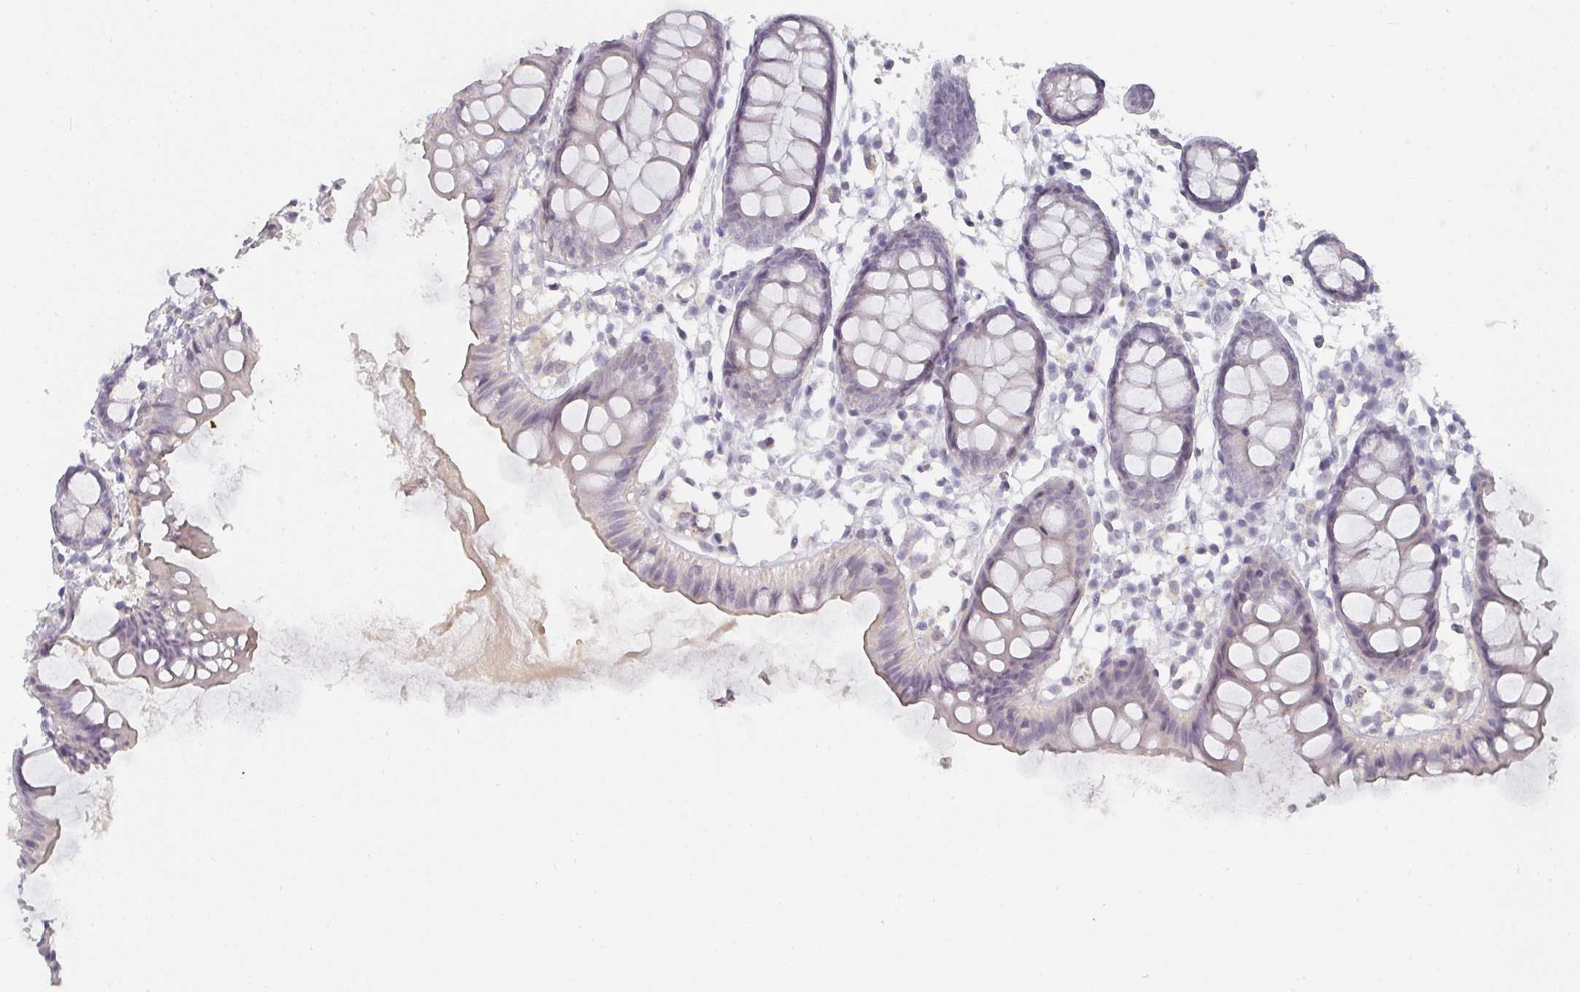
{"staining": {"intensity": "negative", "quantity": "none", "location": "none"}, "tissue": "colon", "cell_type": "Endothelial cells", "image_type": "normal", "snomed": [{"axis": "morphology", "description": "Normal tissue, NOS"}, {"axis": "topography", "description": "Colon"}], "caption": "Endothelial cells show no significant protein staining in normal colon. The staining was performed using DAB (3,3'-diaminobenzidine) to visualize the protein expression in brown, while the nuclei were stained in blue with hematoxylin (Magnification: 20x).", "gene": "SHISA2", "patient": {"sex": "female", "age": 84}}